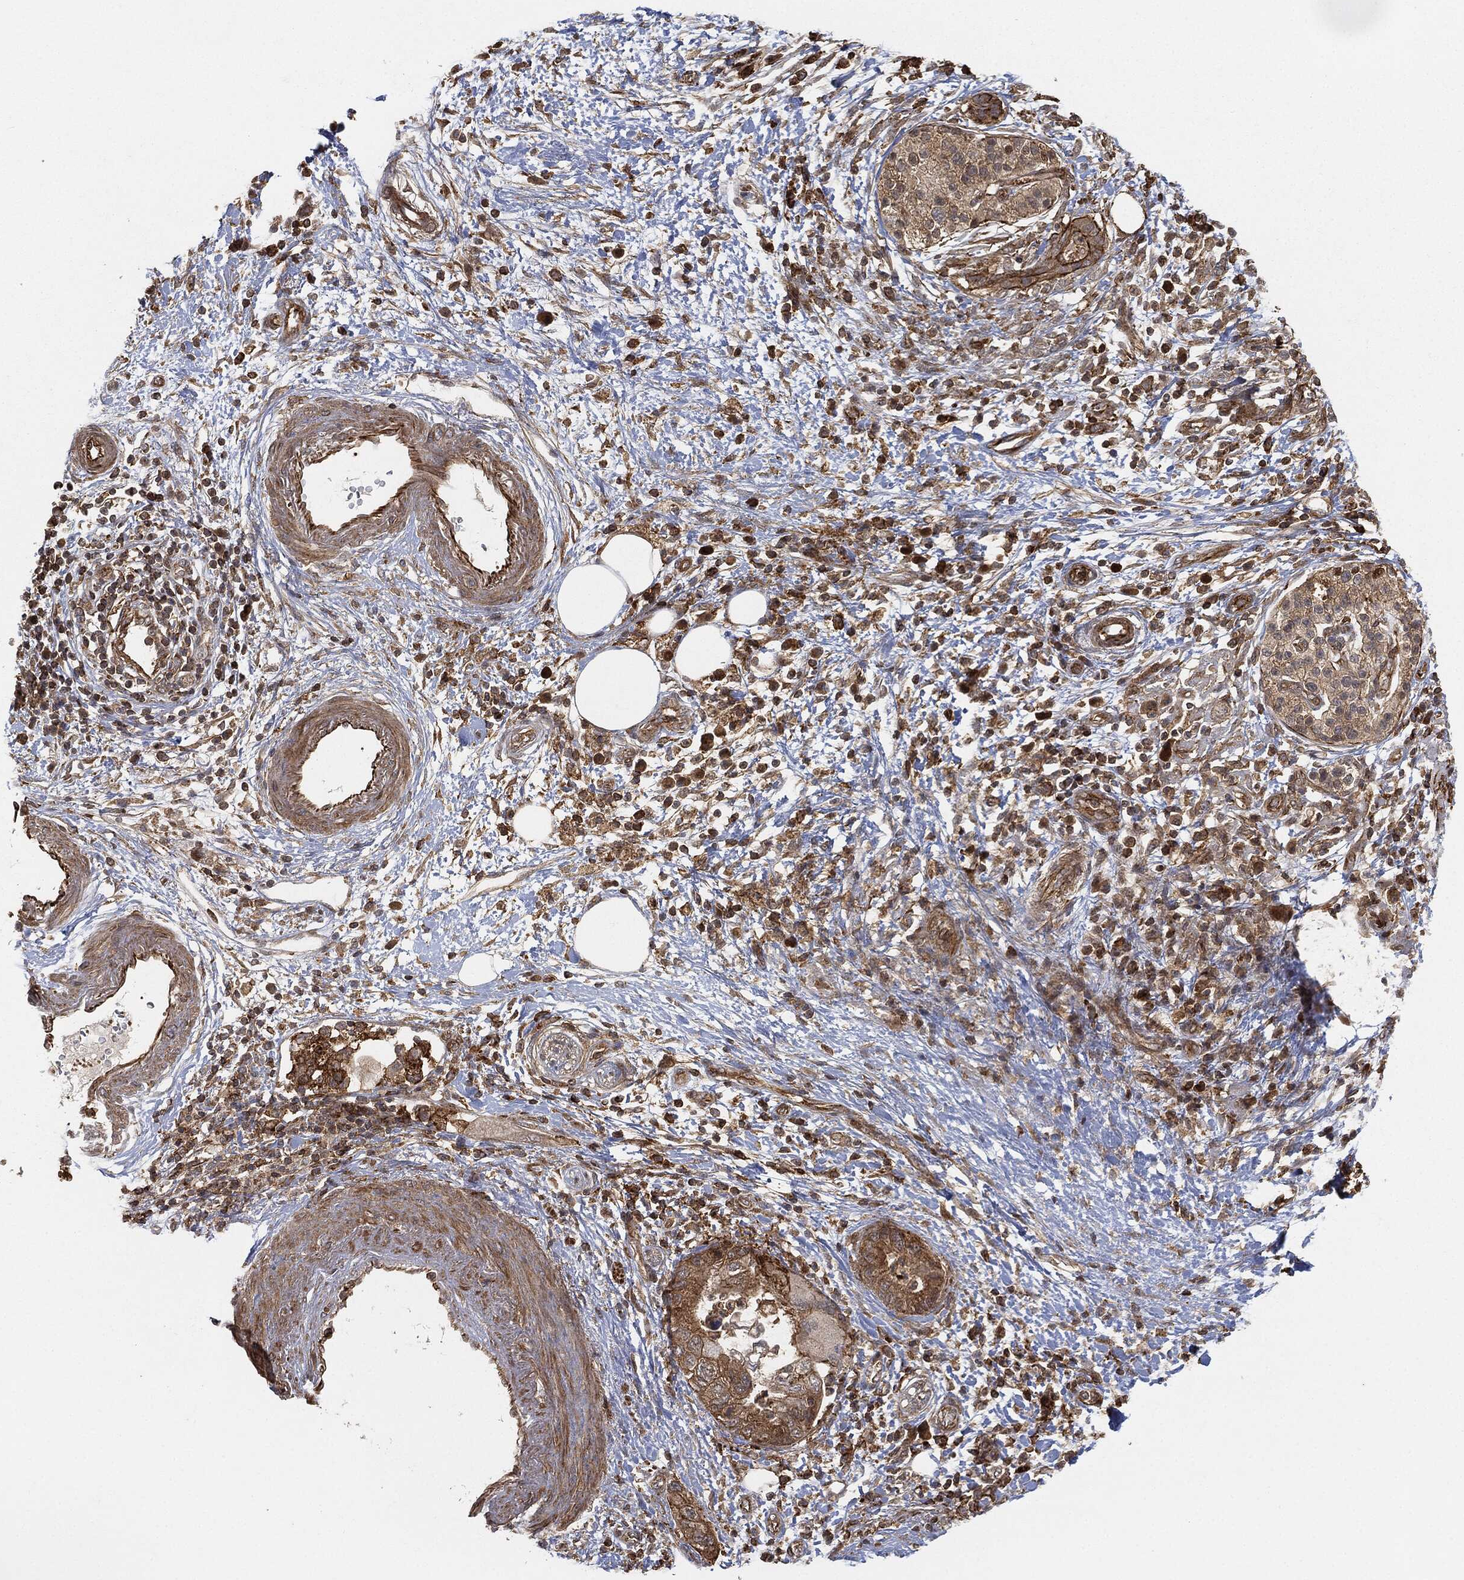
{"staining": {"intensity": "strong", "quantity": "25%-75%", "location": "cytoplasmic/membranous"}, "tissue": "pancreatic cancer", "cell_type": "Tumor cells", "image_type": "cancer", "snomed": [{"axis": "morphology", "description": "Adenocarcinoma, NOS"}, {"axis": "topography", "description": "Pancreas"}], "caption": "High-magnification brightfield microscopy of adenocarcinoma (pancreatic) stained with DAB (brown) and counterstained with hematoxylin (blue). tumor cells exhibit strong cytoplasmic/membranous positivity is appreciated in approximately25%-75% of cells.", "gene": "TPT1", "patient": {"sex": "female", "age": 73}}